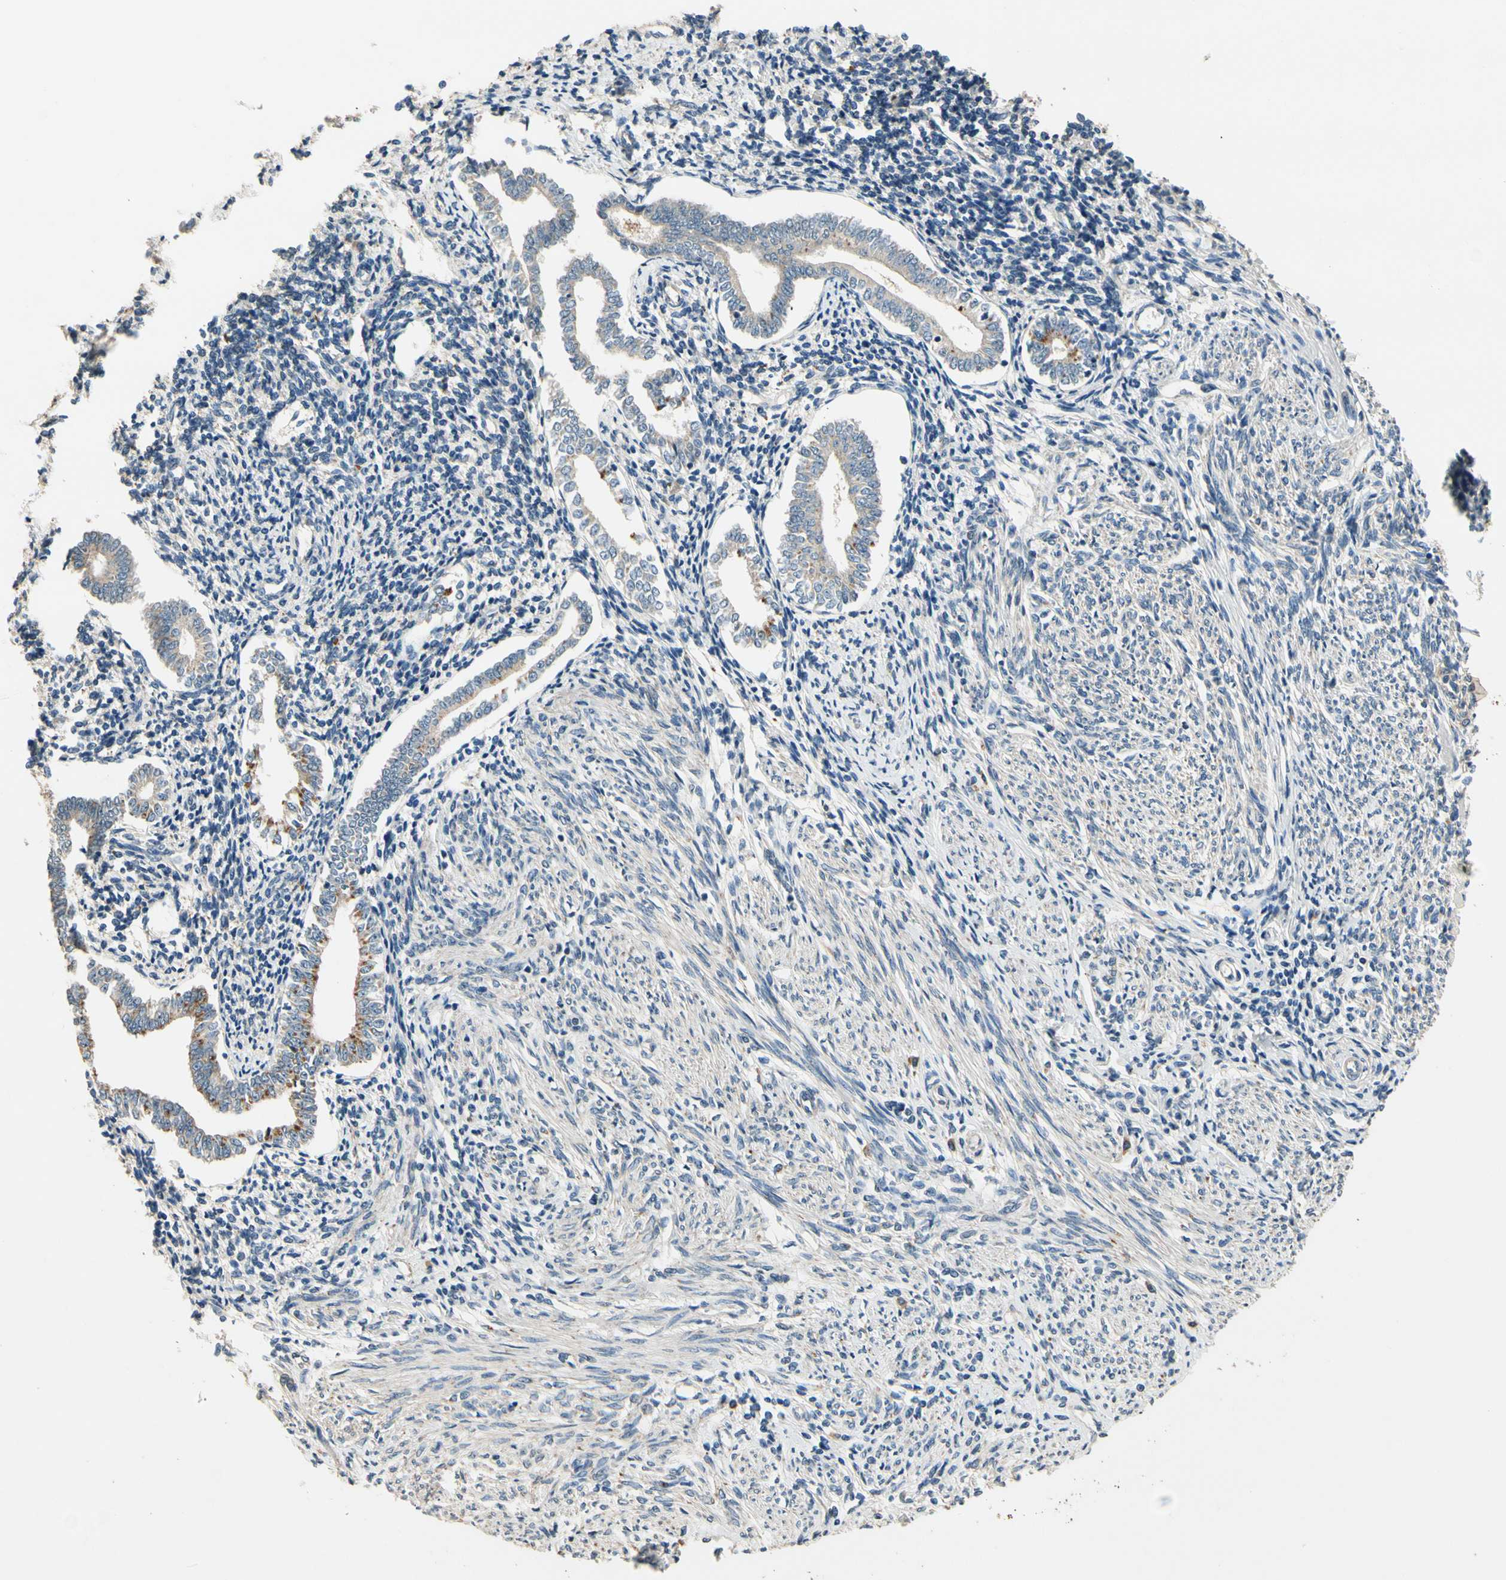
{"staining": {"intensity": "weak", "quantity": "<25%", "location": "cytoplasmic/membranous"}, "tissue": "endometrium", "cell_type": "Cells in endometrial stroma", "image_type": "normal", "snomed": [{"axis": "morphology", "description": "Normal tissue, NOS"}, {"axis": "topography", "description": "Endometrium"}], "caption": "DAB immunohistochemical staining of normal endometrium shows no significant expression in cells in endometrial stroma.", "gene": "ALKBH3", "patient": {"sex": "female", "age": 71}}